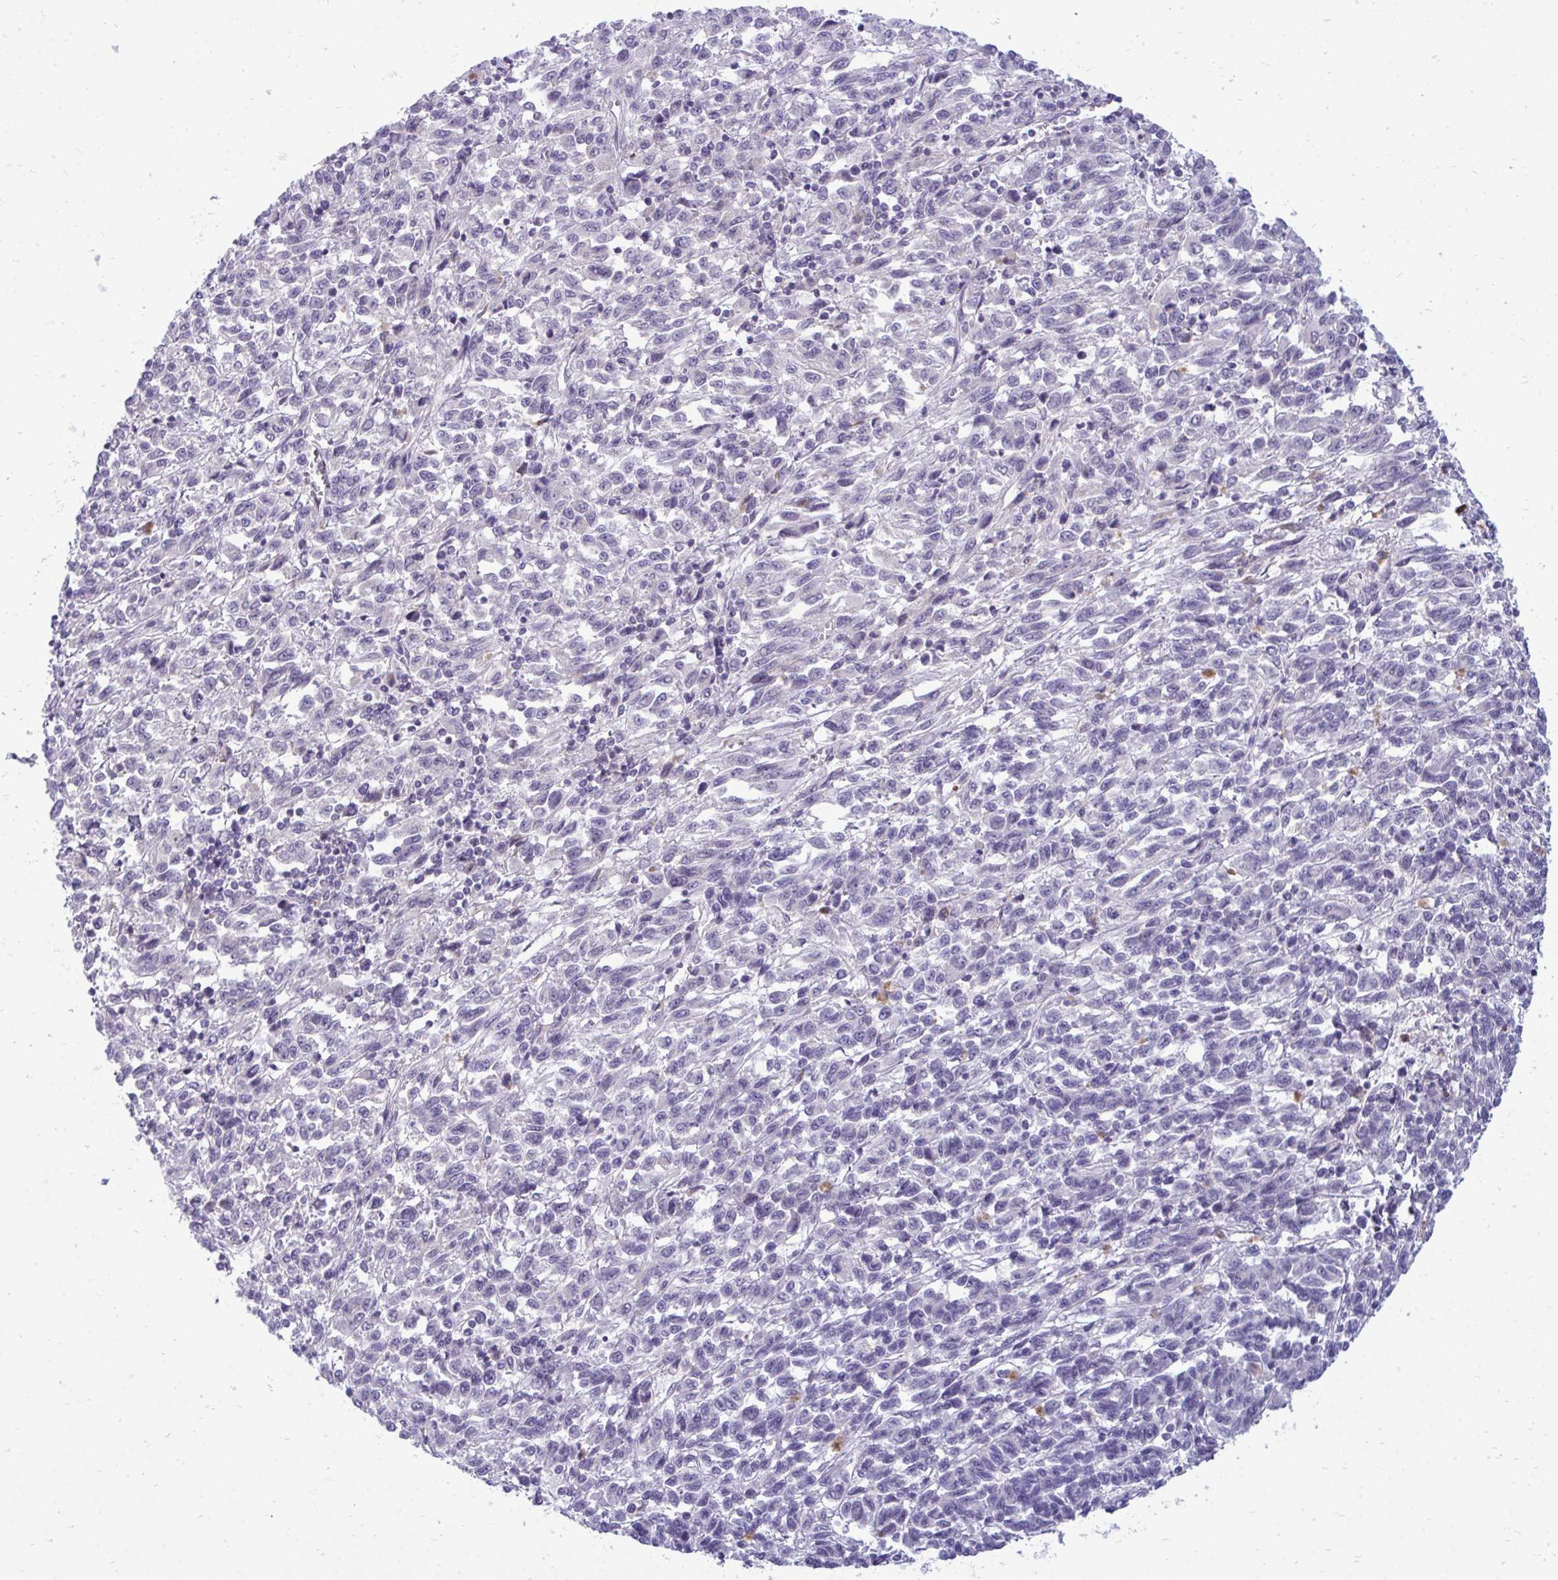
{"staining": {"intensity": "negative", "quantity": "none", "location": "none"}, "tissue": "melanoma", "cell_type": "Tumor cells", "image_type": "cancer", "snomed": [{"axis": "morphology", "description": "Malignant melanoma, Metastatic site"}, {"axis": "topography", "description": "Lung"}], "caption": "High power microscopy image of an immunohistochemistry (IHC) photomicrograph of malignant melanoma (metastatic site), revealing no significant staining in tumor cells.", "gene": "ACSL5", "patient": {"sex": "male", "age": 64}}